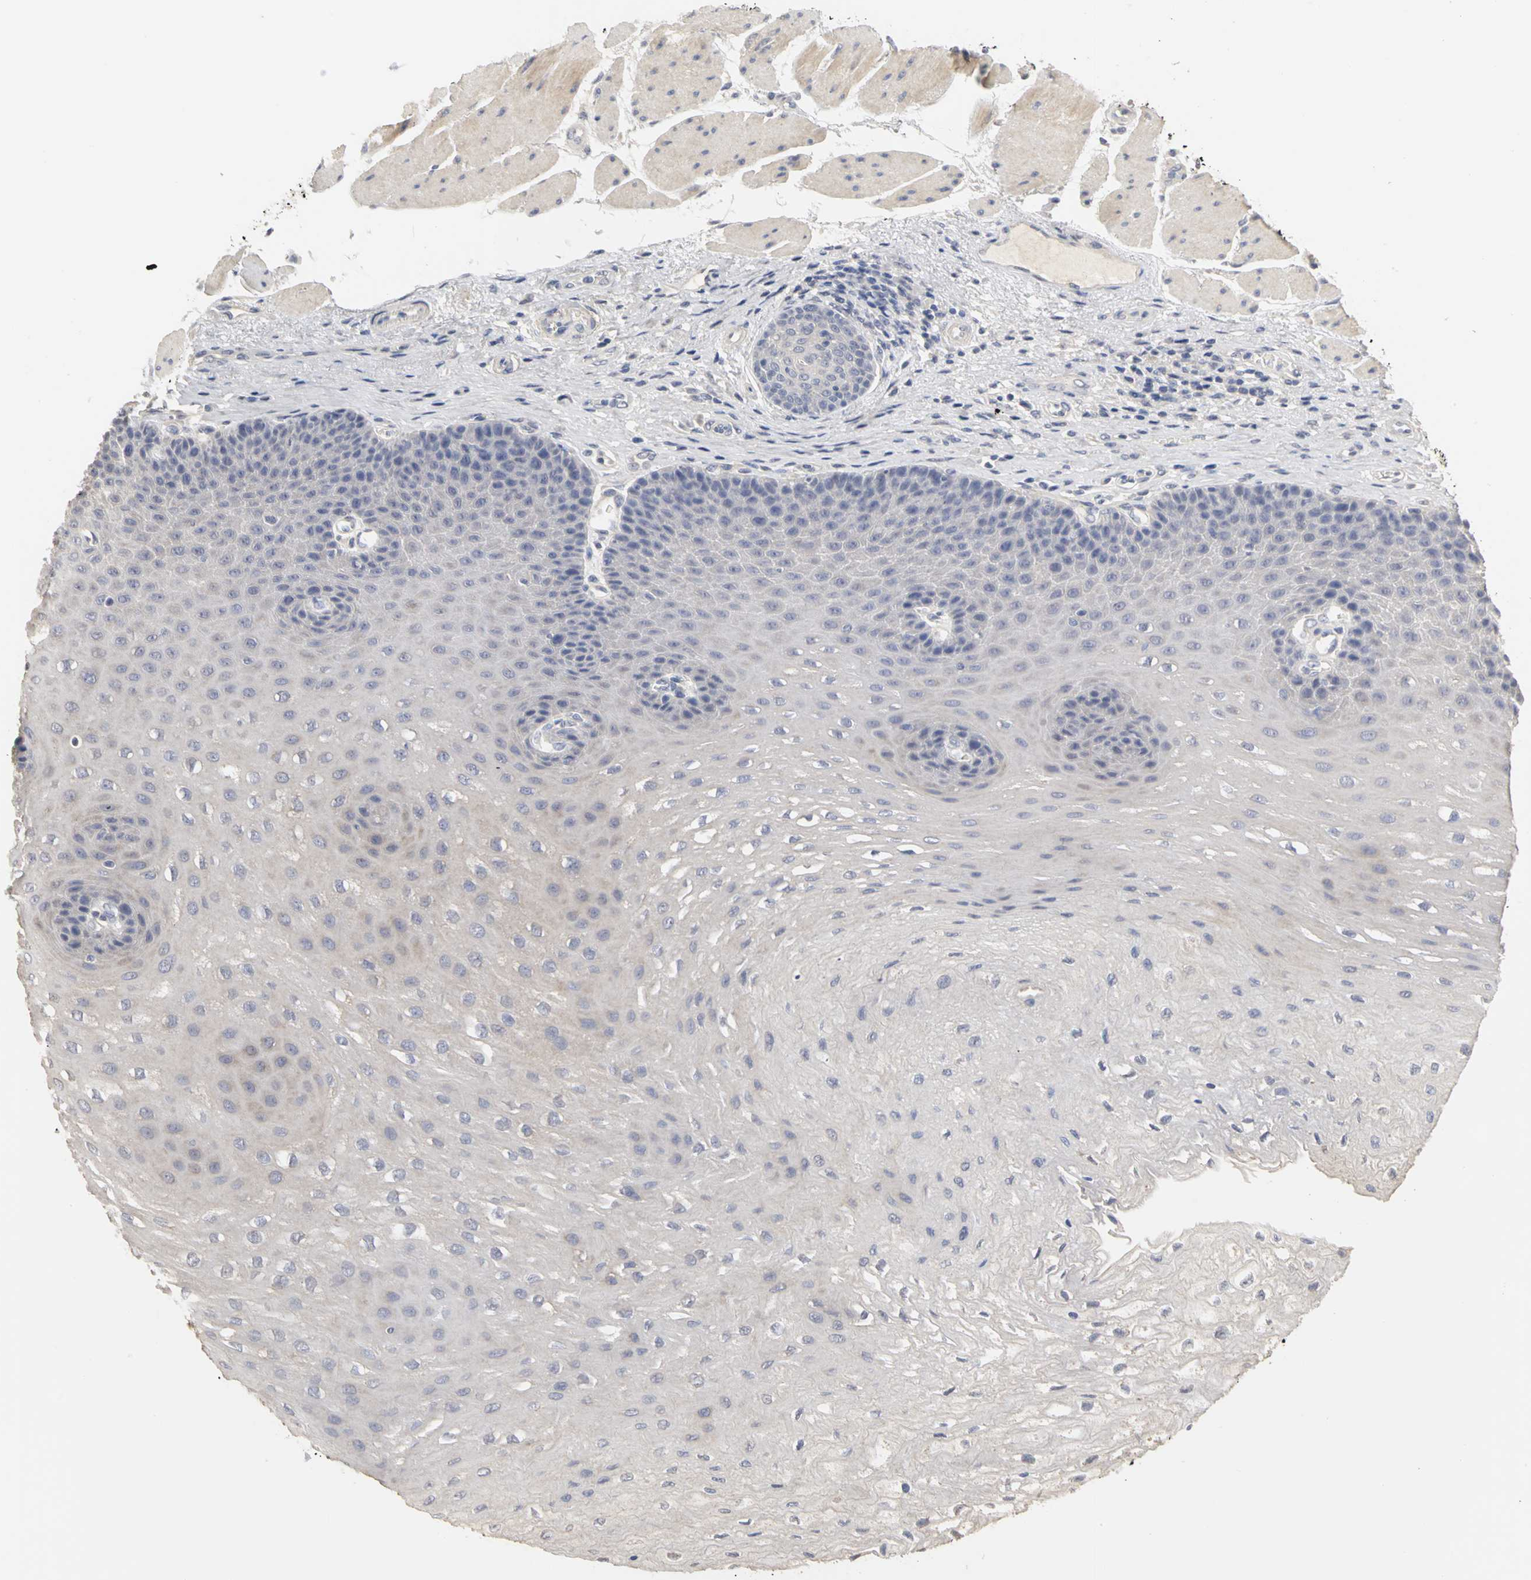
{"staining": {"intensity": "negative", "quantity": "none", "location": "none"}, "tissue": "esophagus", "cell_type": "Squamous epithelial cells", "image_type": "normal", "snomed": [{"axis": "morphology", "description": "Normal tissue, NOS"}, {"axis": "topography", "description": "Esophagus"}], "caption": "An image of esophagus stained for a protein shows no brown staining in squamous epithelial cells.", "gene": "PGR", "patient": {"sex": "female", "age": 72}}